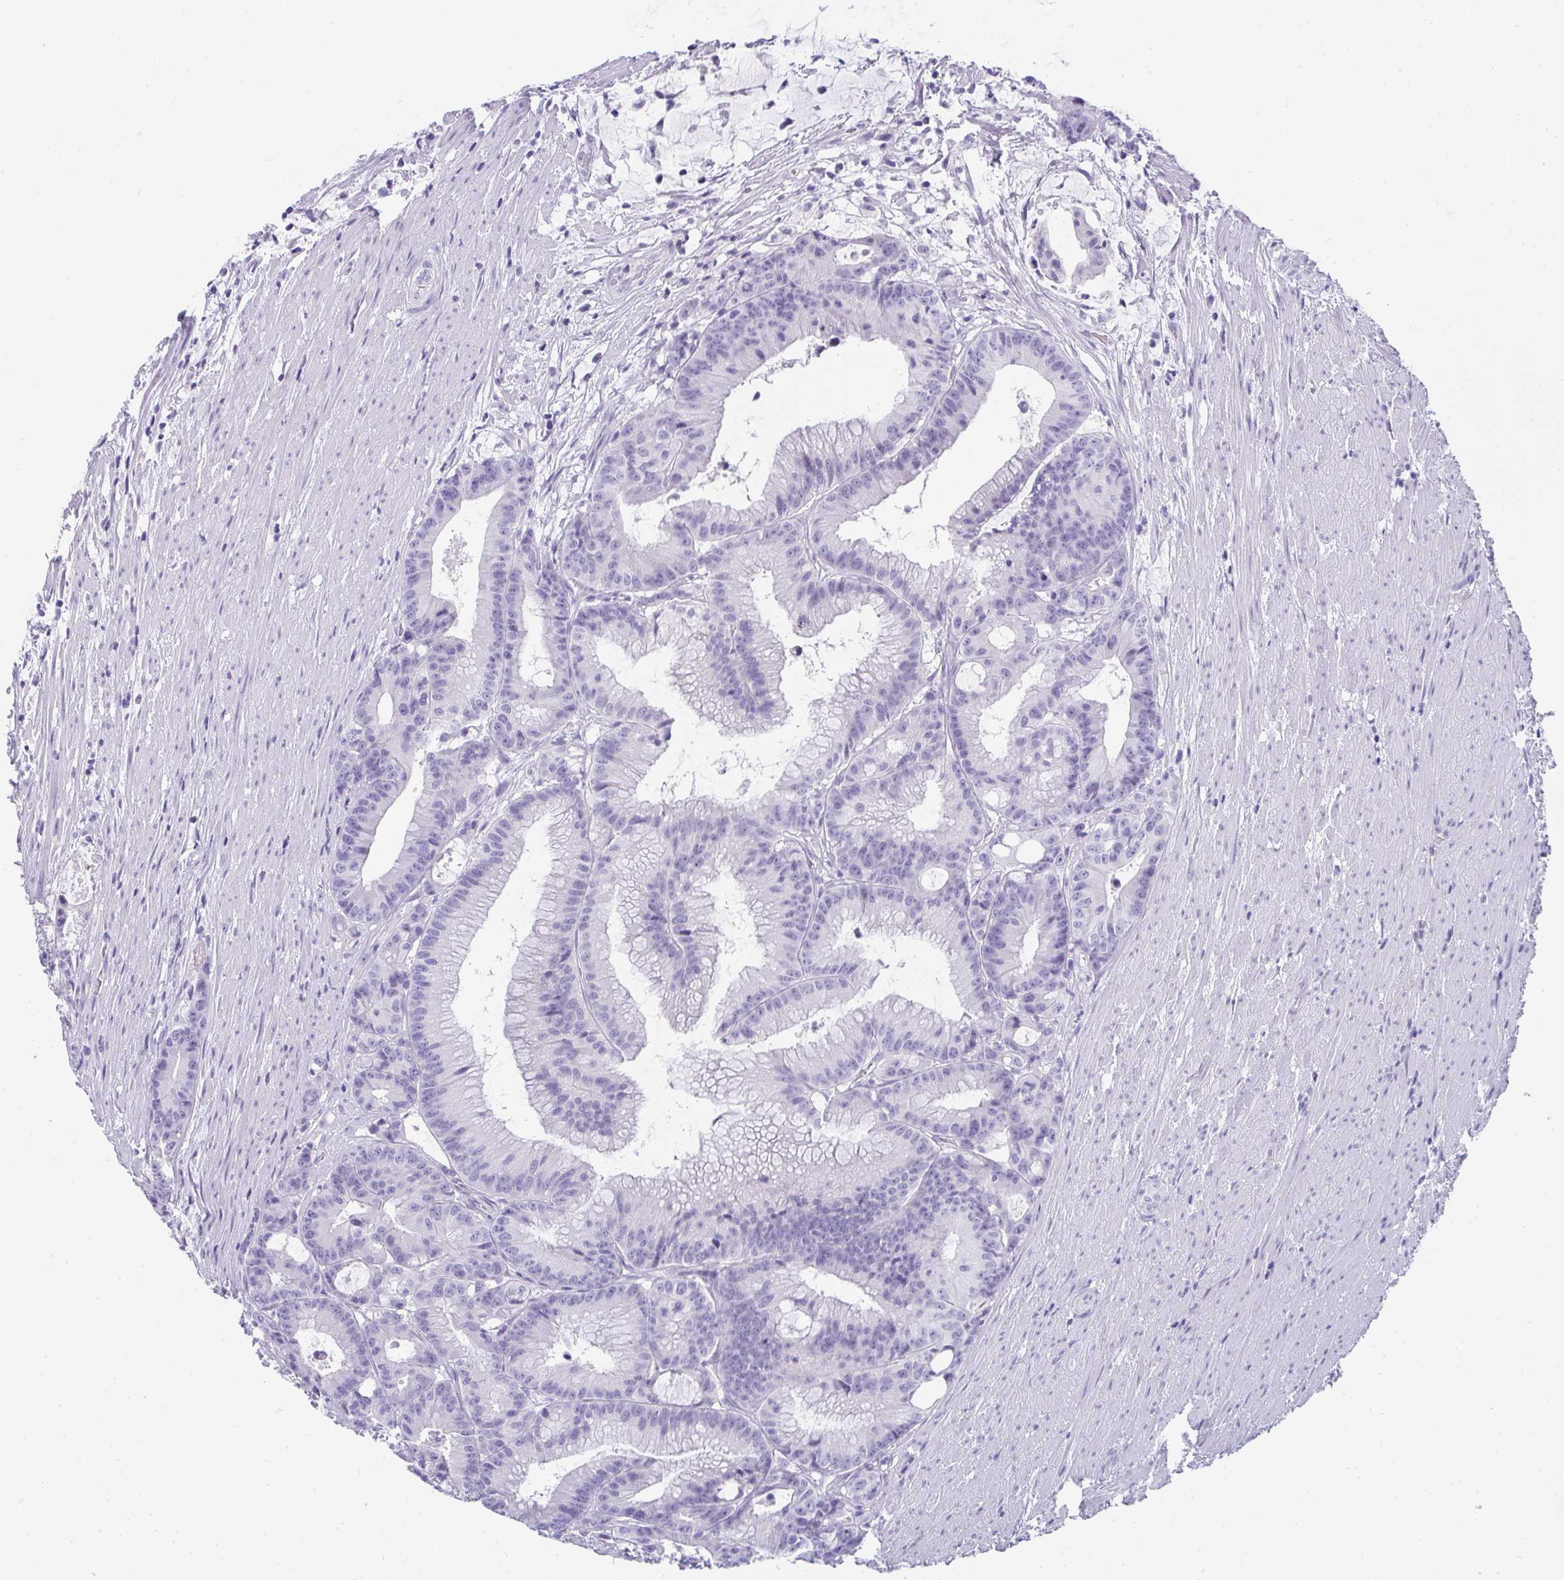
{"staining": {"intensity": "negative", "quantity": "none", "location": "none"}, "tissue": "colorectal cancer", "cell_type": "Tumor cells", "image_type": "cancer", "snomed": [{"axis": "morphology", "description": "Adenocarcinoma, NOS"}, {"axis": "topography", "description": "Colon"}], "caption": "The photomicrograph displays no significant positivity in tumor cells of colorectal cancer (adenocarcinoma).", "gene": "TTC30B", "patient": {"sex": "female", "age": 78}}